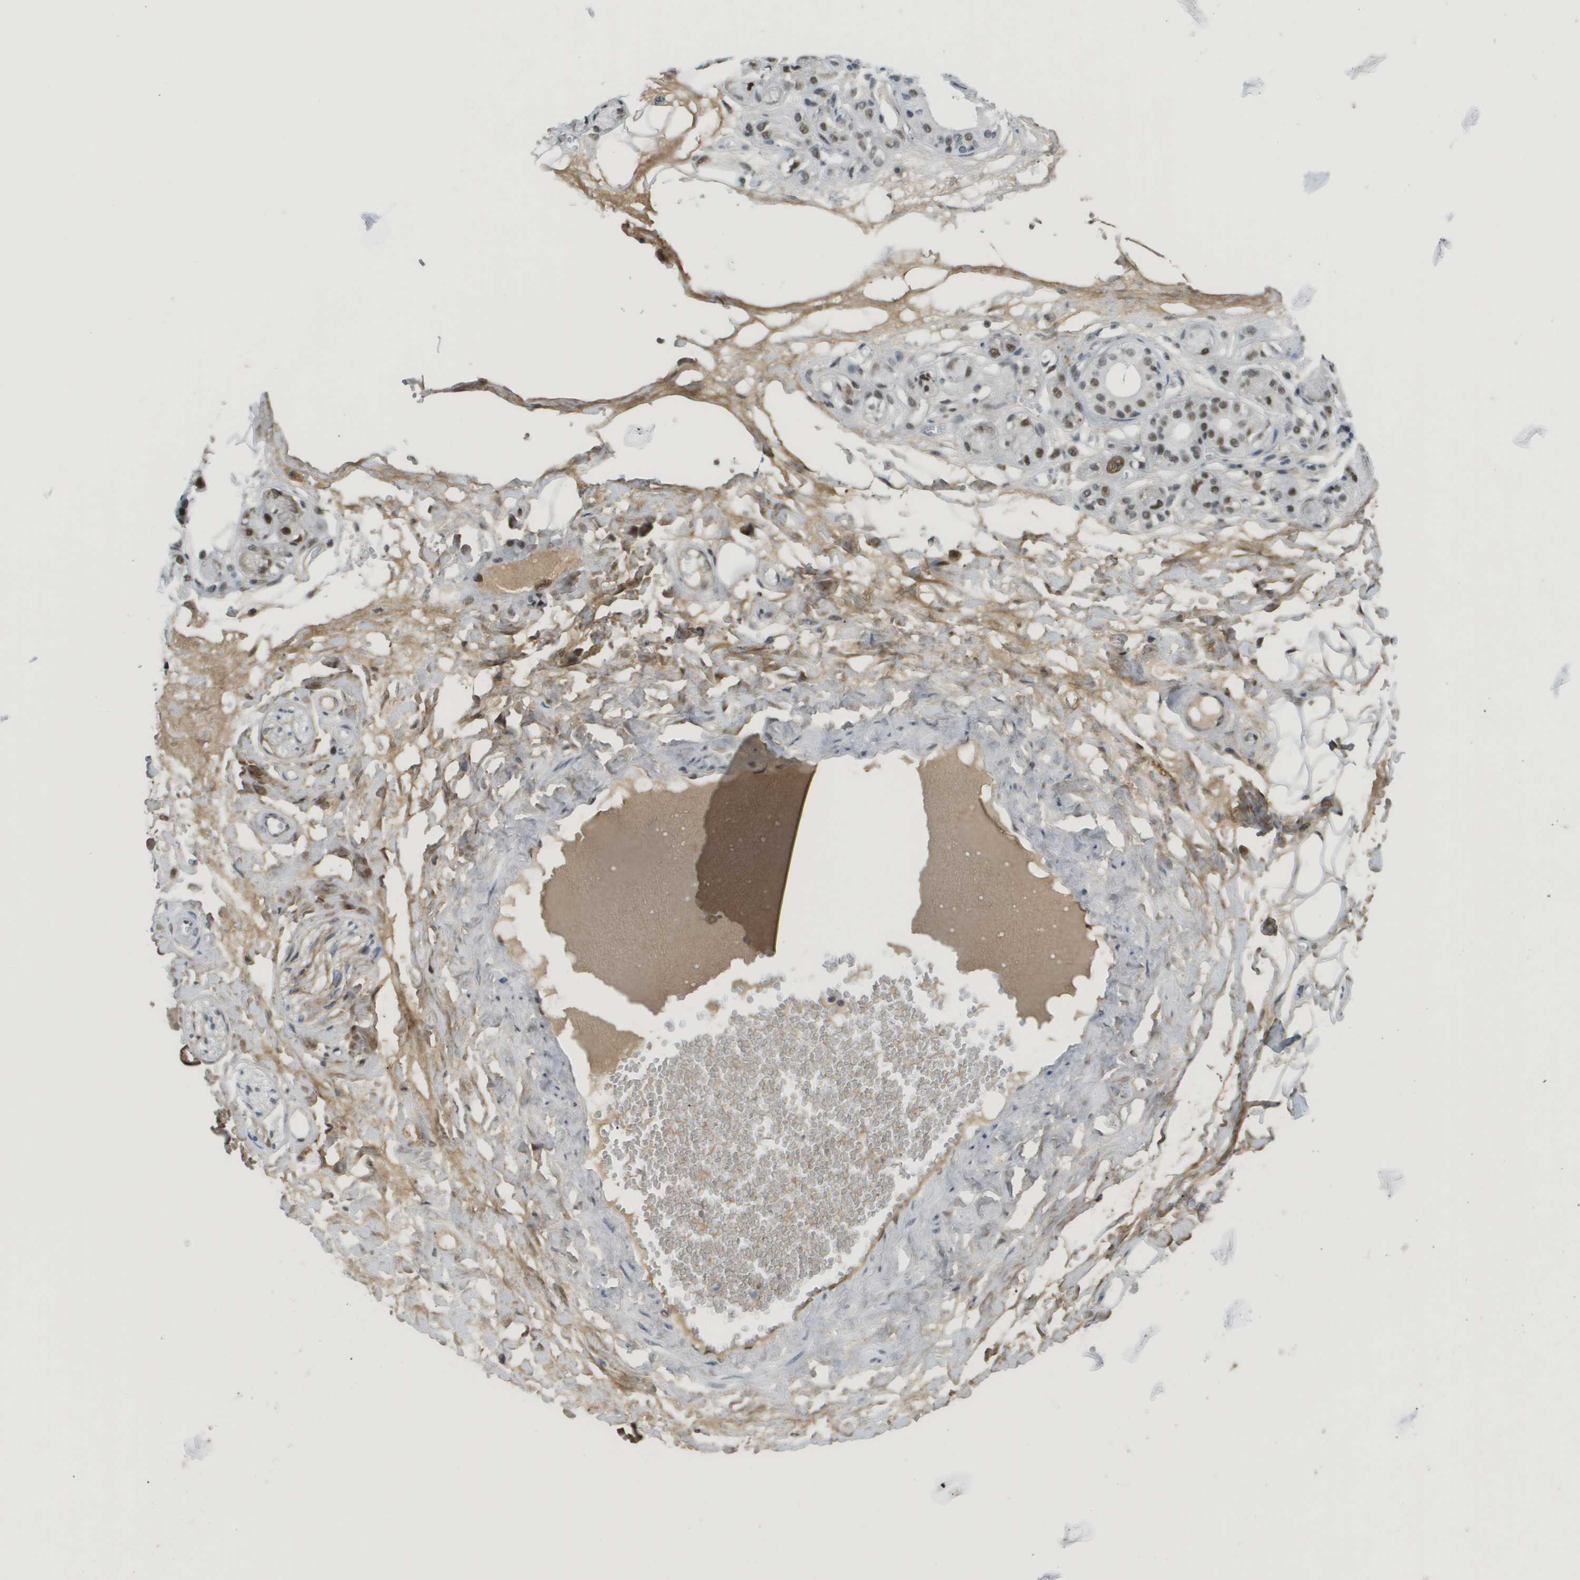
{"staining": {"intensity": "moderate", "quantity": ">75%", "location": "cytoplasmic/membranous,nuclear"}, "tissue": "adipose tissue", "cell_type": "Adipocytes", "image_type": "normal", "snomed": [{"axis": "morphology", "description": "Normal tissue, NOS"}, {"axis": "morphology", "description": "Inflammation, NOS"}, {"axis": "topography", "description": "Salivary gland"}, {"axis": "topography", "description": "Peripheral nerve tissue"}], "caption": "Approximately >75% of adipocytes in benign human adipose tissue display moderate cytoplasmic/membranous,nuclear protein expression as visualized by brown immunohistochemical staining.", "gene": "SMARCAD1", "patient": {"sex": "female", "age": 75}}